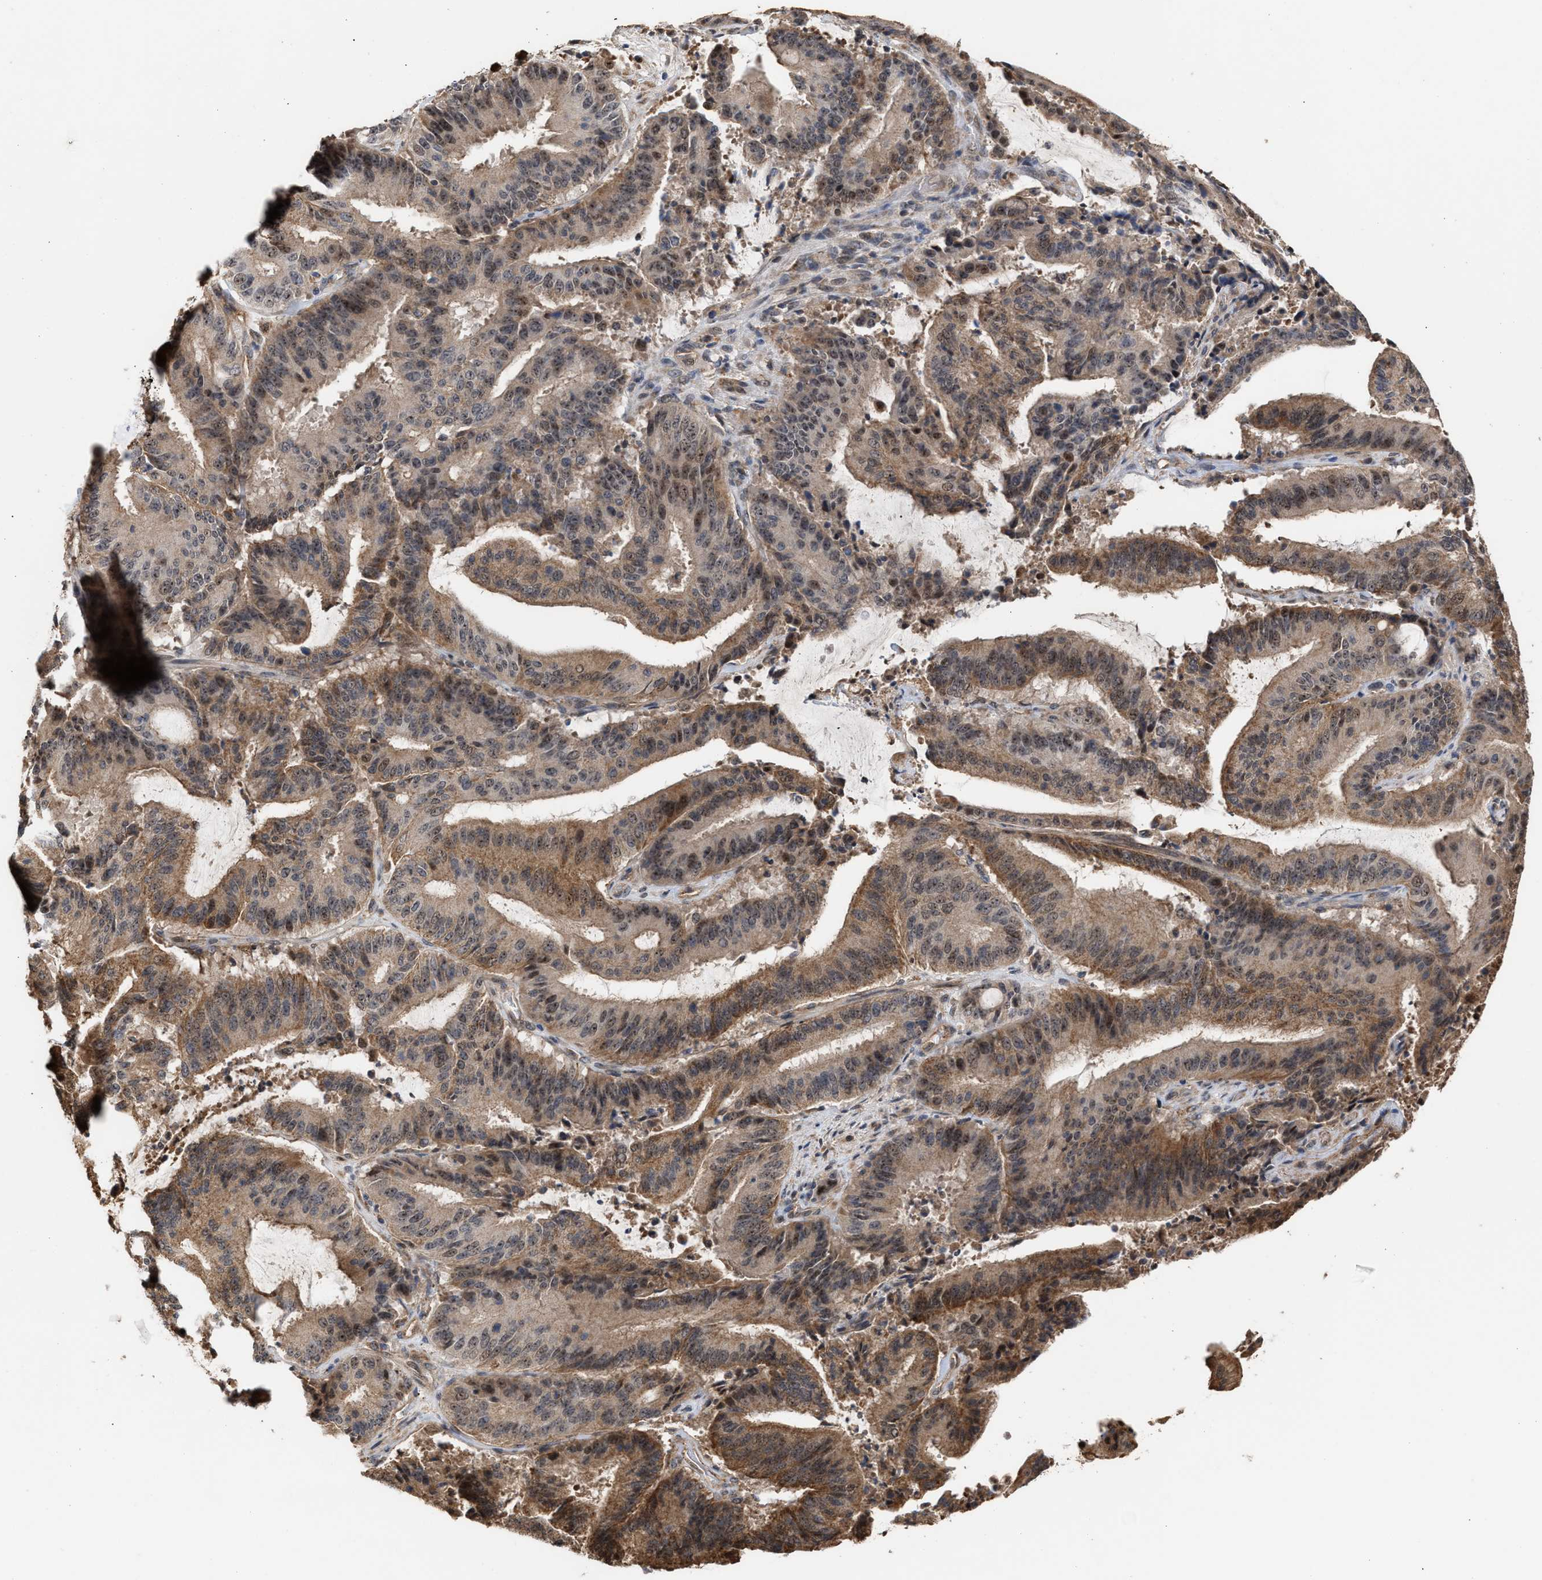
{"staining": {"intensity": "moderate", "quantity": ">75%", "location": "cytoplasmic/membranous,nuclear"}, "tissue": "liver cancer", "cell_type": "Tumor cells", "image_type": "cancer", "snomed": [{"axis": "morphology", "description": "Normal tissue, NOS"}, {"axis": "morphology", "description": "Cholangiocarcinoma"}, {"axis": "topography", "description": "Liver"}, {"axis": "topography", "description": "Peripheral nerve tissue"}], "caption": "Approximately >75% of tumor cells in liver cancer display moderate cytoplasmic/membranous and nuclear protein positivity as visualized by brown immunohistochemical staining.", "gene": "EXOSC2", "patient": {"sex": "female", "age": 73}}